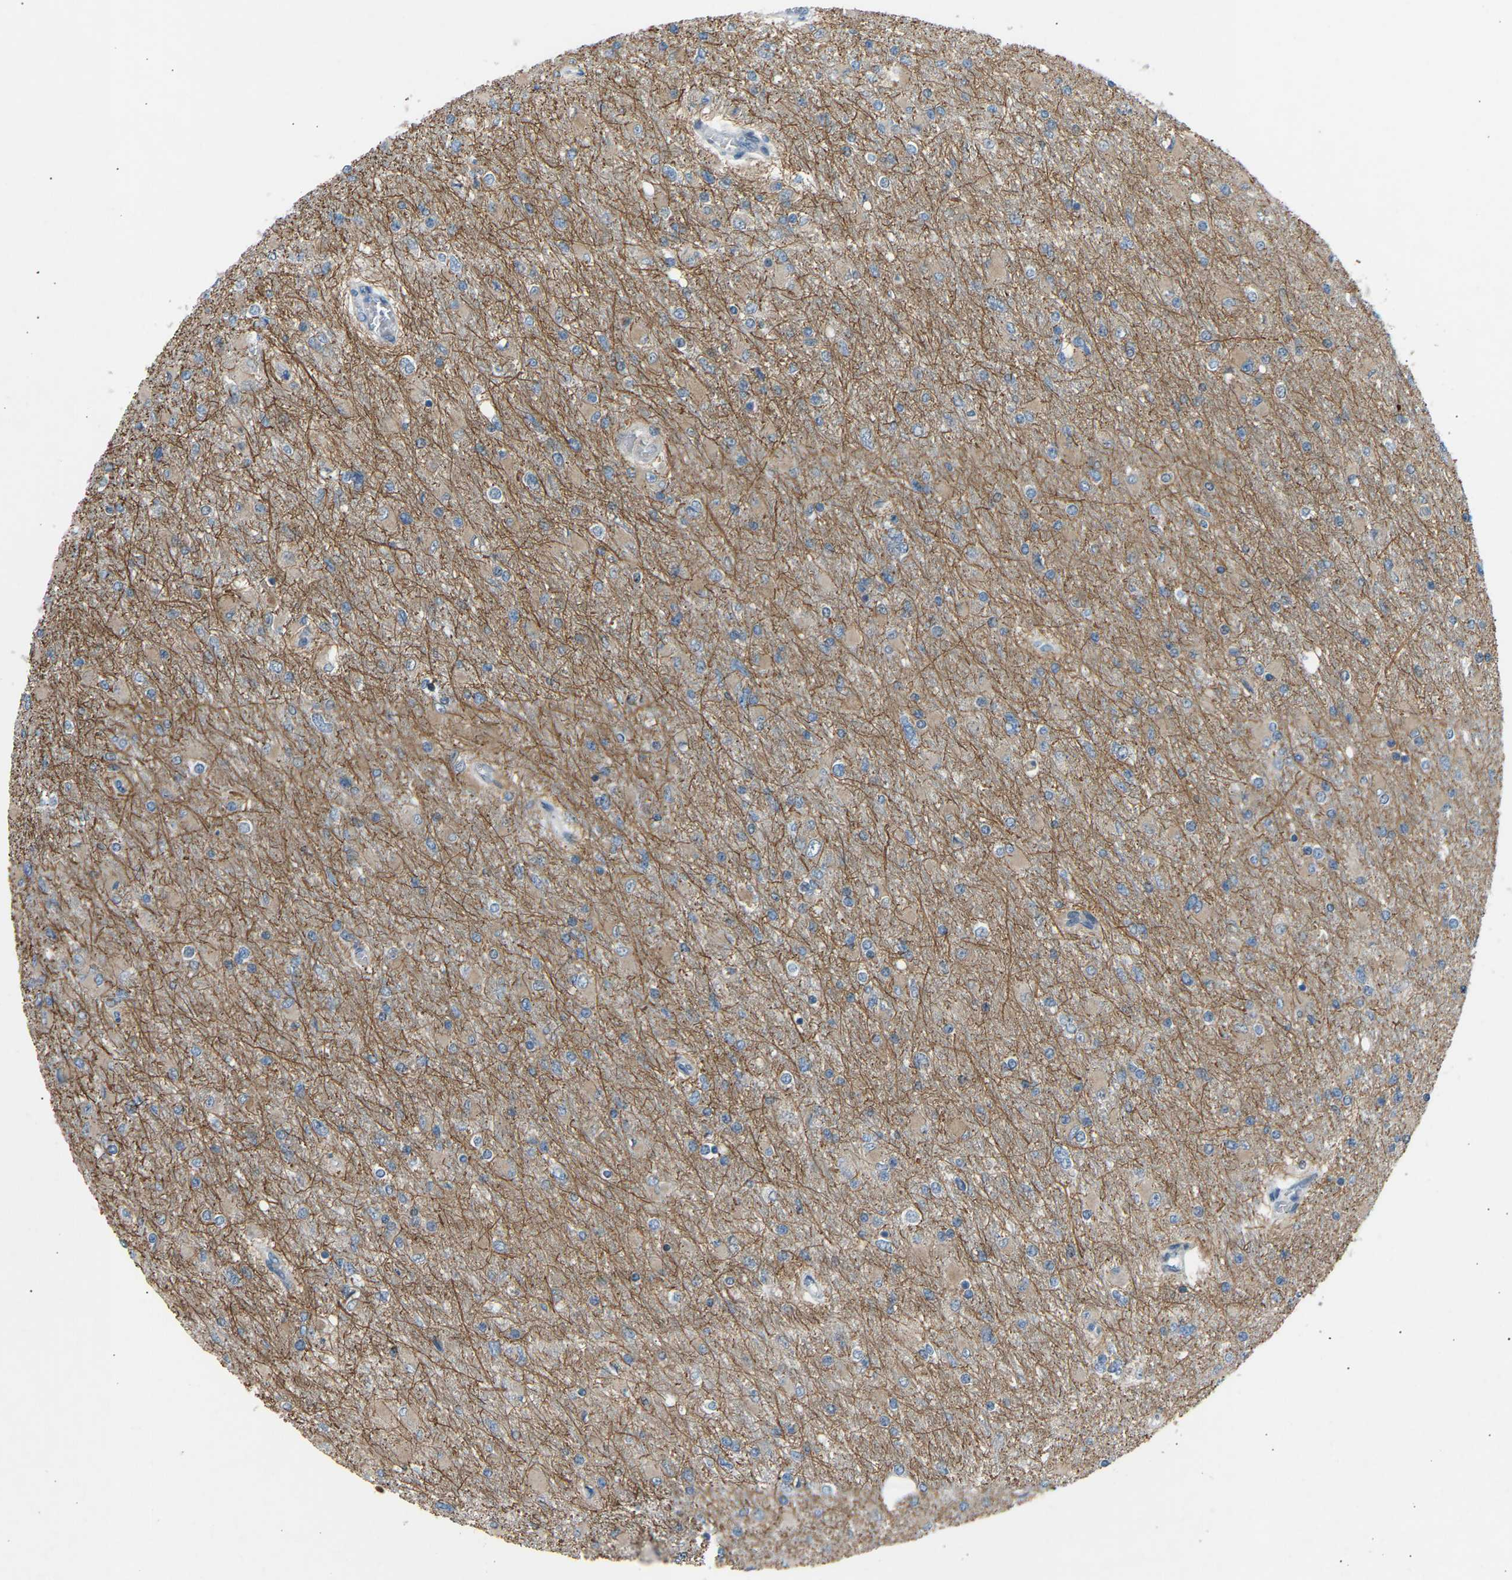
{"staining": {"intensity": "weak", "quantity": "<25%", "location": "cytoplasmic/membranous"}, "tissue": "glioma", "cell_type": "Tumor cells", "image_type": "cancer", "snomed": [{"axis": "morphology", "description": "Glioma, malignant, High grade"}, {"axis": "topography", "description": "Cerebral cortex"}], "caption": "The histopathology image exhibits no significant expression in tumor cells of glioma. (Brightfield microscopy of DAB (3,3'-diaminobenzidine) IHC at high magnification).", "gene": "VPS41", "patient": {"sex": "female", "age": 36}}